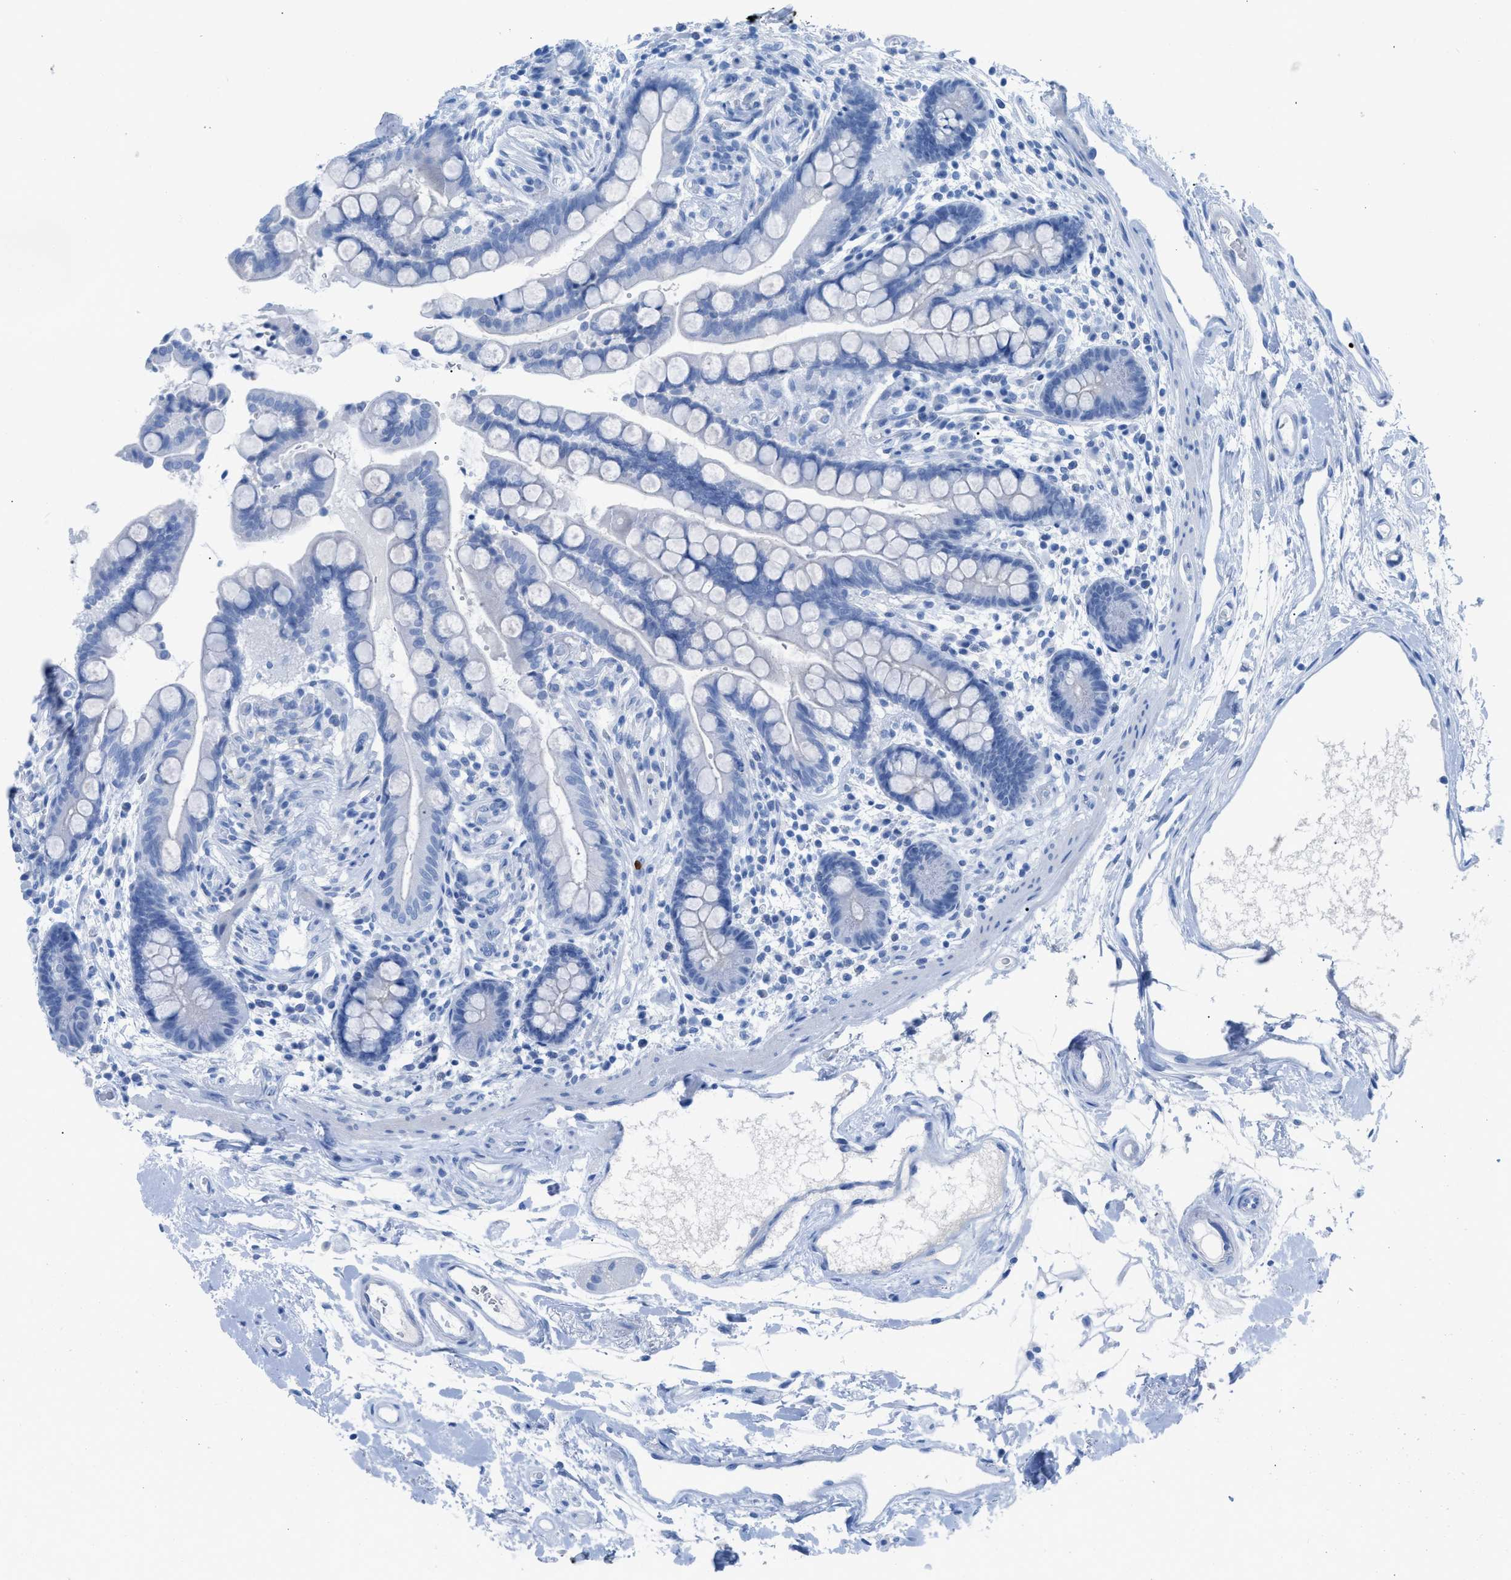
{"staining": {"intensity": "negative", "quantity": "none", "location": "none"}, "tissue": "colon", "cell_type": "Endothelial cells", "image_type": "normal", "snomed": [{"axis": "morphology", "description": "Normal tissue, NOS"}, {"axis": "topography", "description": "Colon"}], "caption": "High magnification brightfield microscopy of benign colon stained with DAB (3,3'-diaminobenzidine) (brown) and counterstained with hematoxylin (blue): endothelial cells show no significant positivity. (IHC, brightfield microscopy, high magnification).", "gene": "TCL1A", "patient": {"sex": "male", "age": 73}}